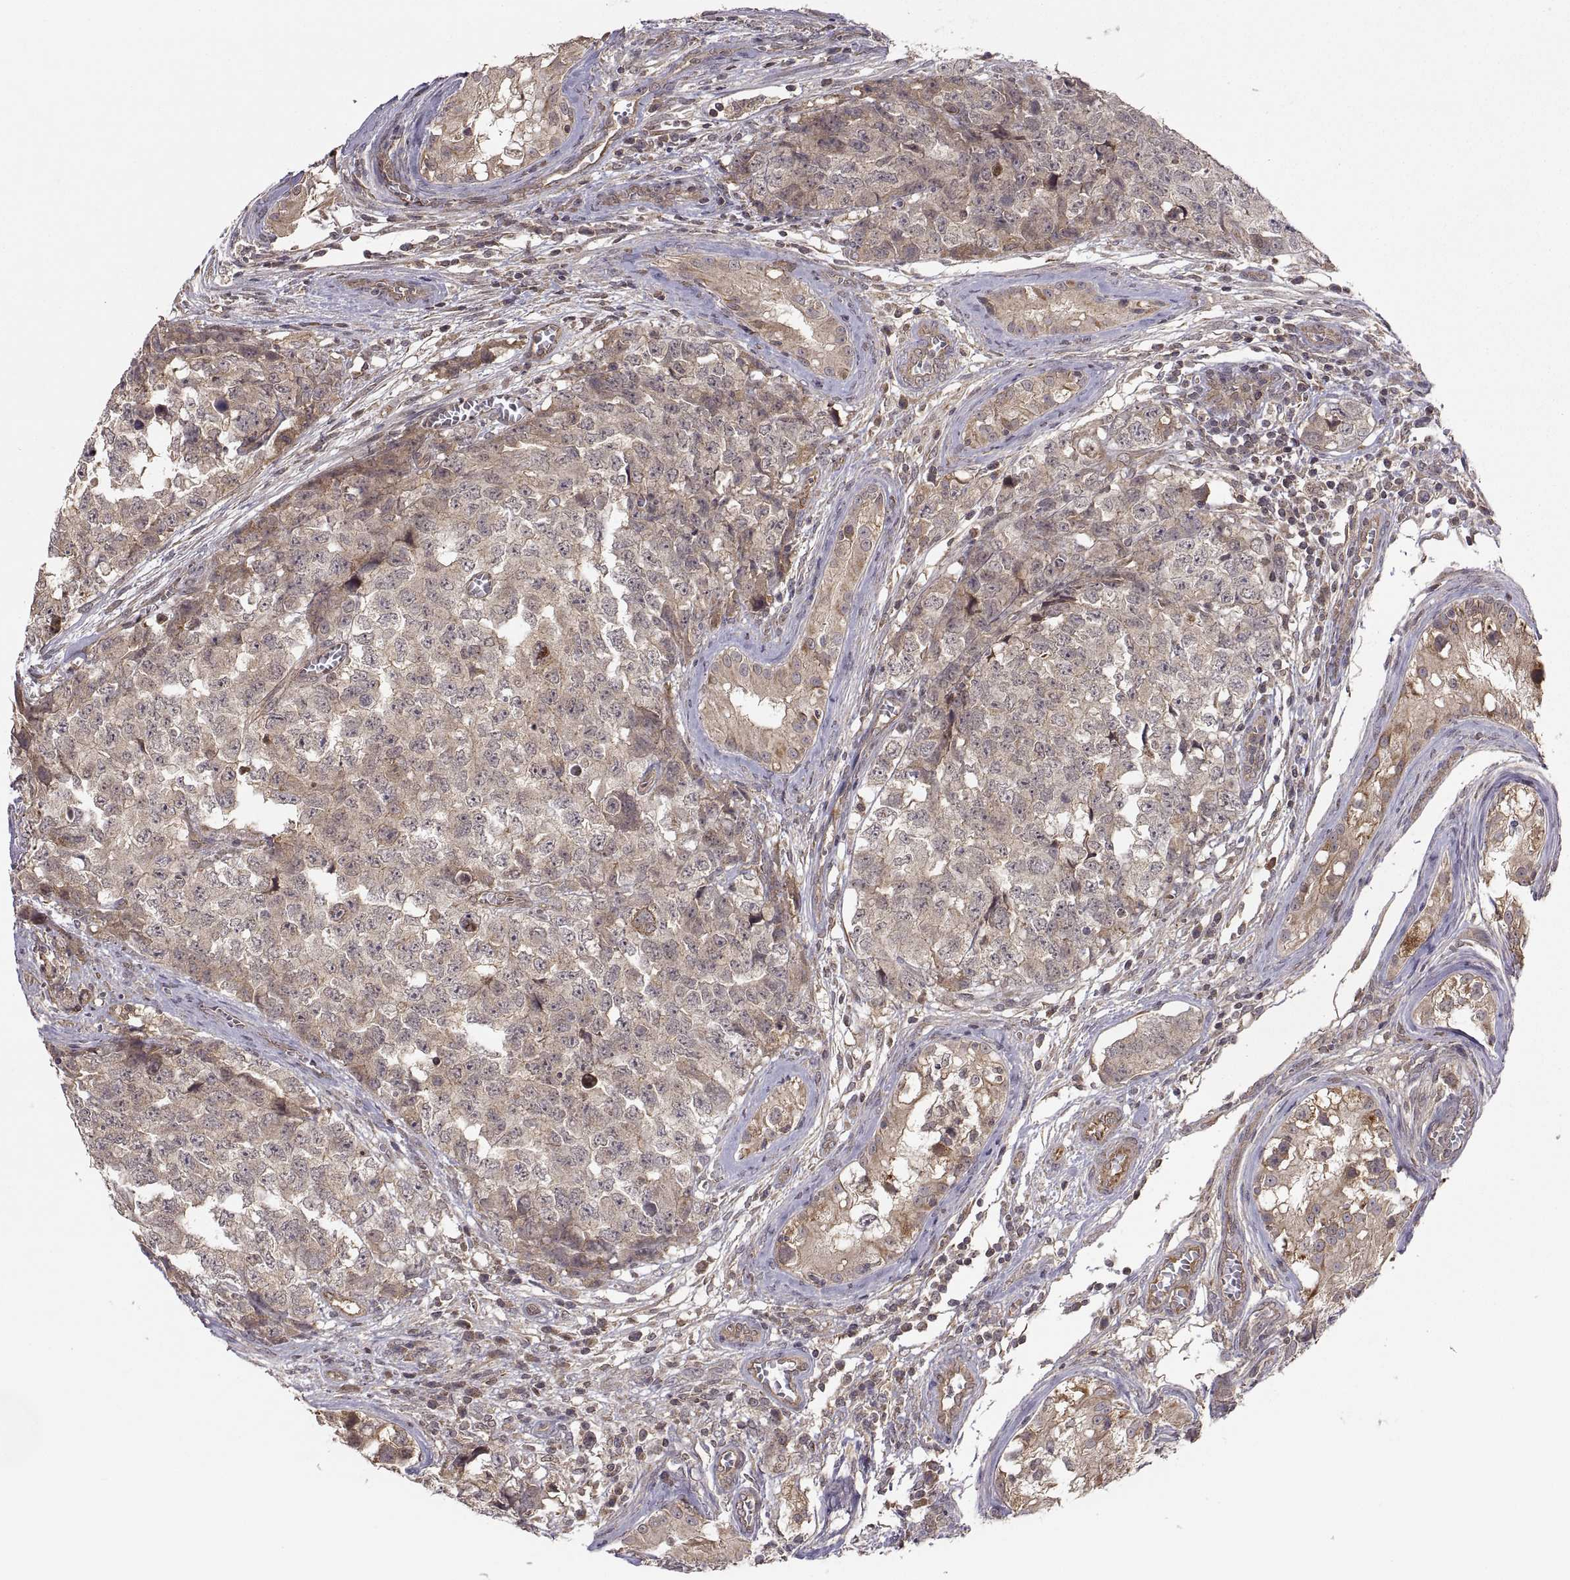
{"staining": {"intensity": "moderate", "quantity": "<25%", "location": "cytoplasmic/membranous"}, "tissue": "testis cancer", "cell_type": "Tumor cells", "image_type": "cancer", "snomed": [{"axis": "morphology", "description": "Carcinoma, Embryonal, NOS"}, {"axis": "topography", "description": "Testis"}], "caption": "Immunohistochemistry staining of embryonal carcinoma (testis), which shows low levels of moderate cytoplasmic/membranous staining in approximately <25% of tumor cells indicating moderate cytoplasmic/membranous protein expression. The staining was performed using DAB (brown) for protein detection and nuclei were counterstained in hematoxylin (blue).", "gene": "ABL2", "patient": {"sex": "male", "age": 23}}